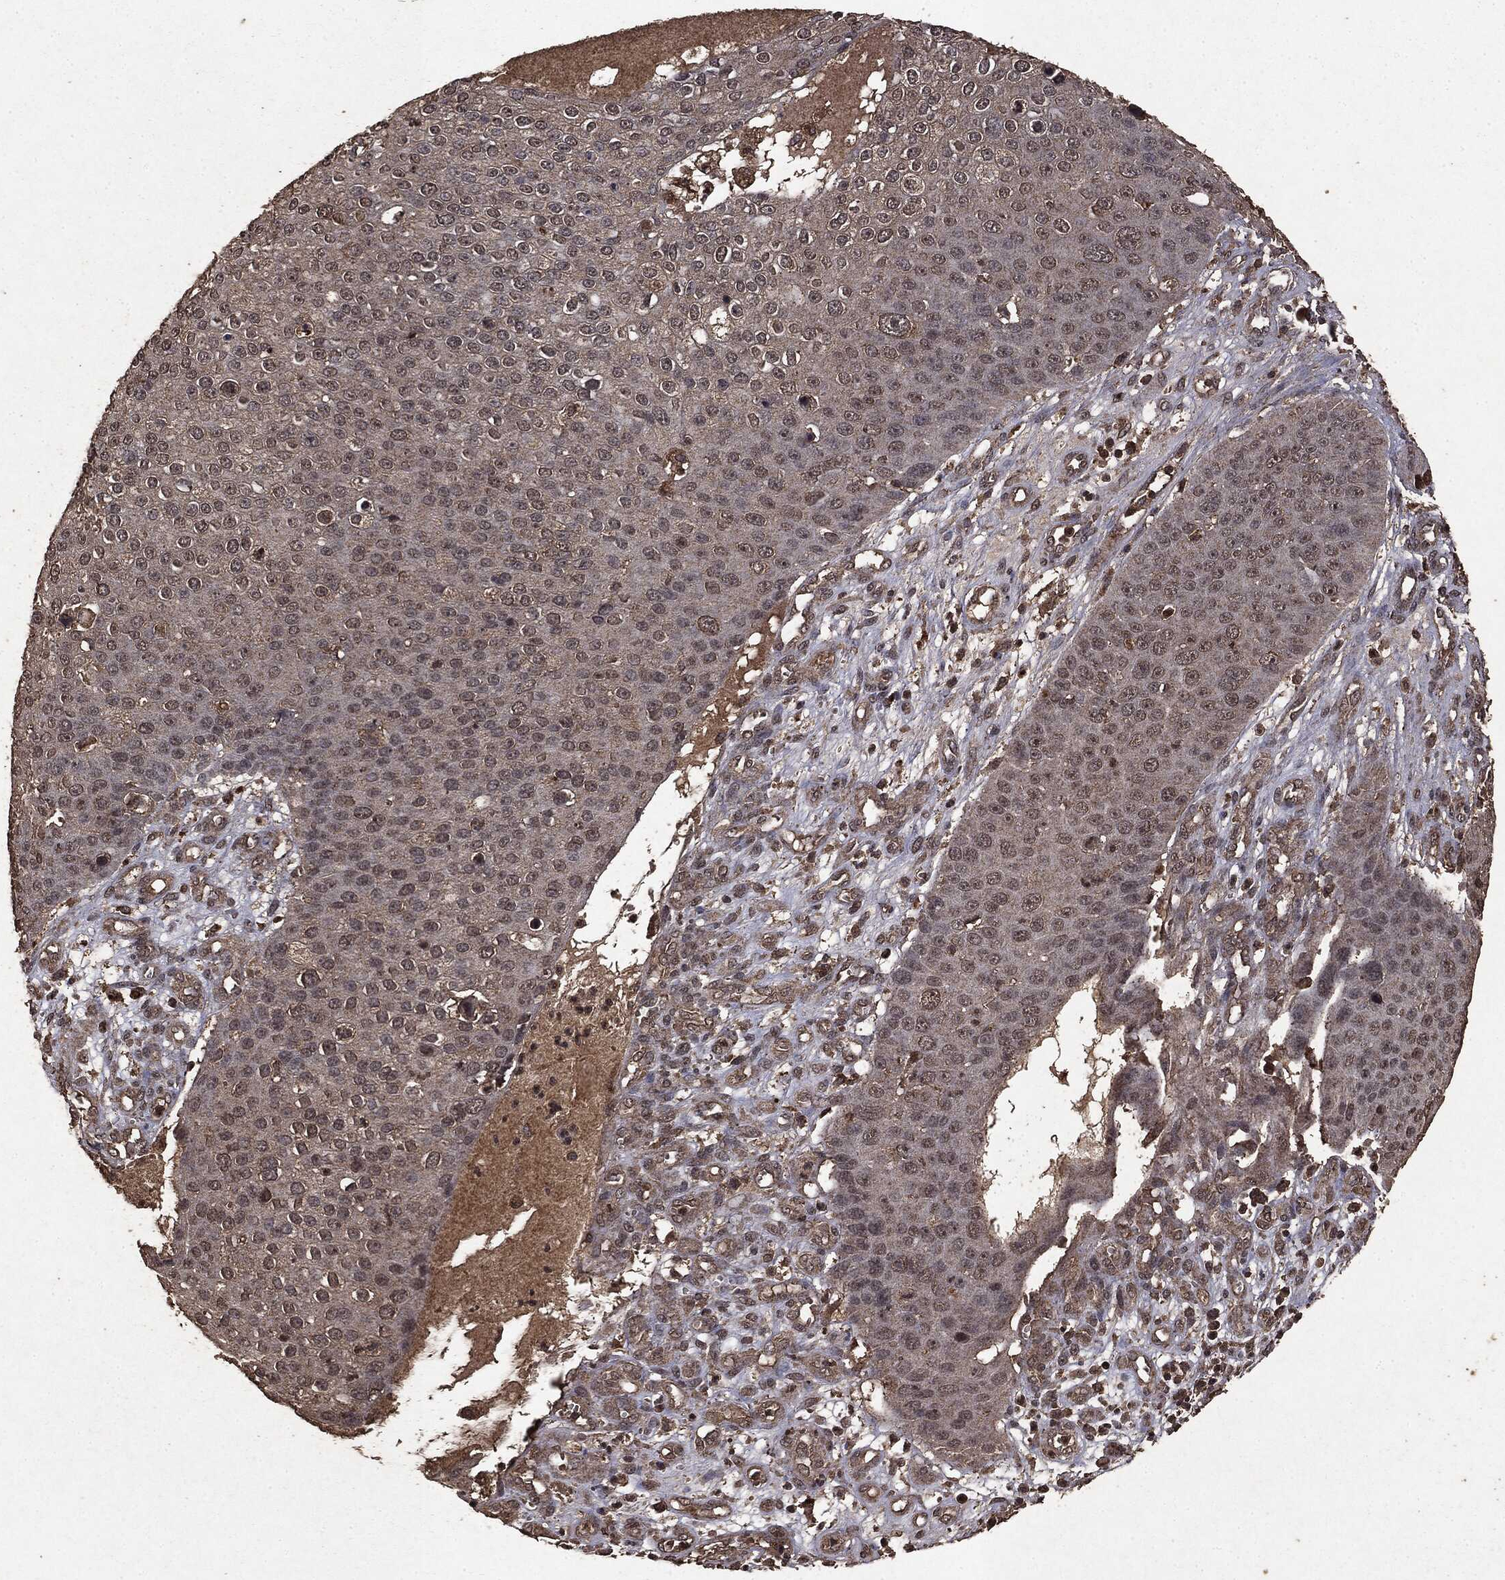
{"staining": {"intensity": "negative", "quantity": "none", "location": "none"}, "tissue": "skin cancer", "cell_type": "Tumor cells", "image_type": "cancer", "snomed": [{"axis": "morphology", "description": "Squamous cell carcinoma, NOS"}, {"axis": "topography", "description": "Skin"}], "caption": "A high-resolution histopathology image shows immunohistochemistry staining of skin cancer (squamous cell carcinoma), which exhibits no significant staining in tumor cells. (Brightfield microscopy of DAB immunohistochemistry at high magnification).", "gene": "NME1", "patient": {"sex": "male", "age": 71}}